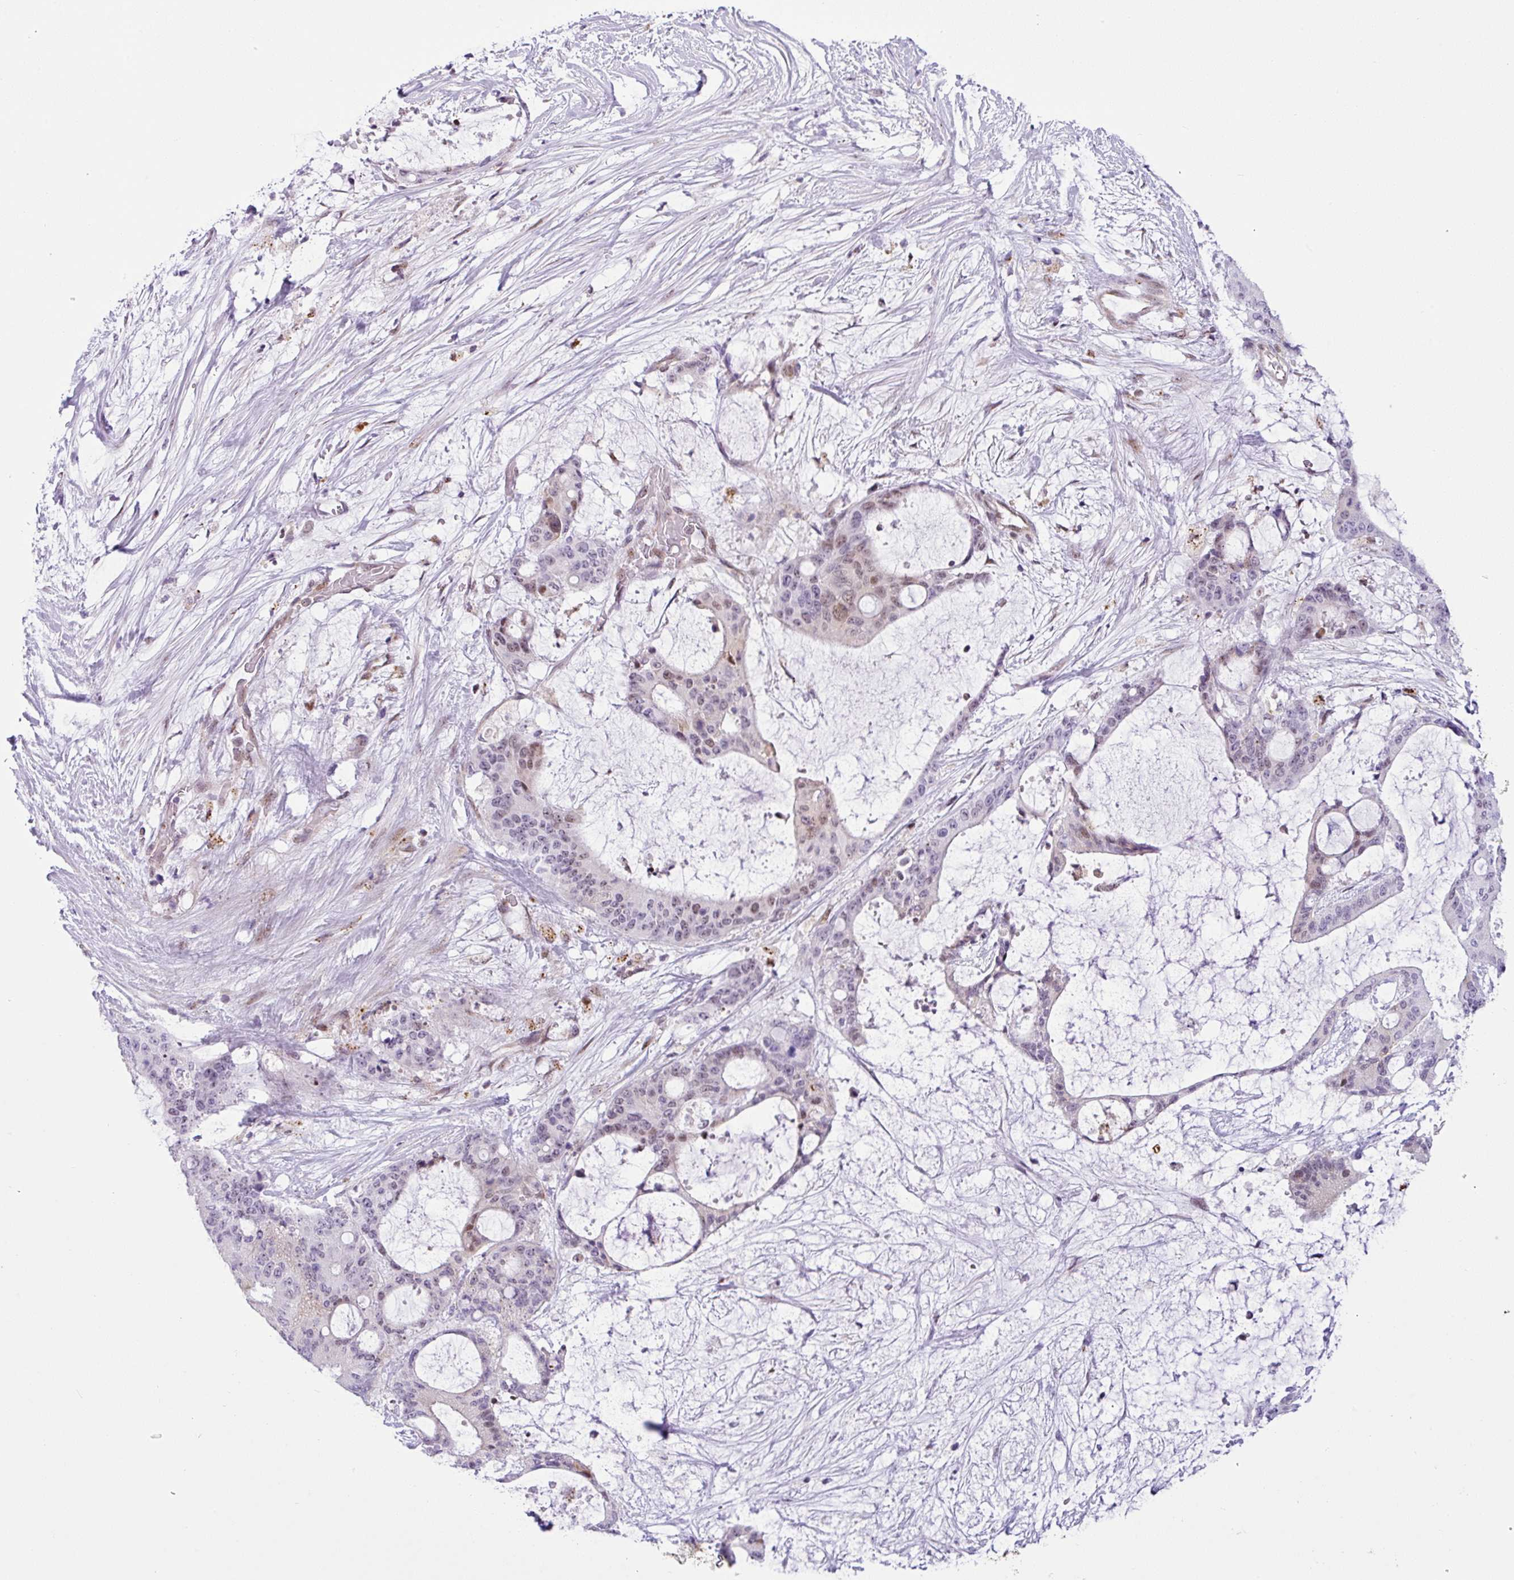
{"staining": {"intensity": "weak", "quantity": "<25%", "location": "nuclear"}, "tissue": "liver cancer", "cell_type": "Tumor cells", "image_type": "cancer", "snomed": [{"axis": "morphology", "description": "Normal tissue, NOS"}, {"axis": "morphology", "description": "Cholangiocarcinoma"}, {"axis": "topography", "description": "Liver"}, {"axis": "topography", "description": "Peripheral nerve tissue"}], "caption": "Tumor cells are negative for protein expression in human liver cancer.", "gene": "NDUFB2", "patient": {"sex": "female", "age": 73}}